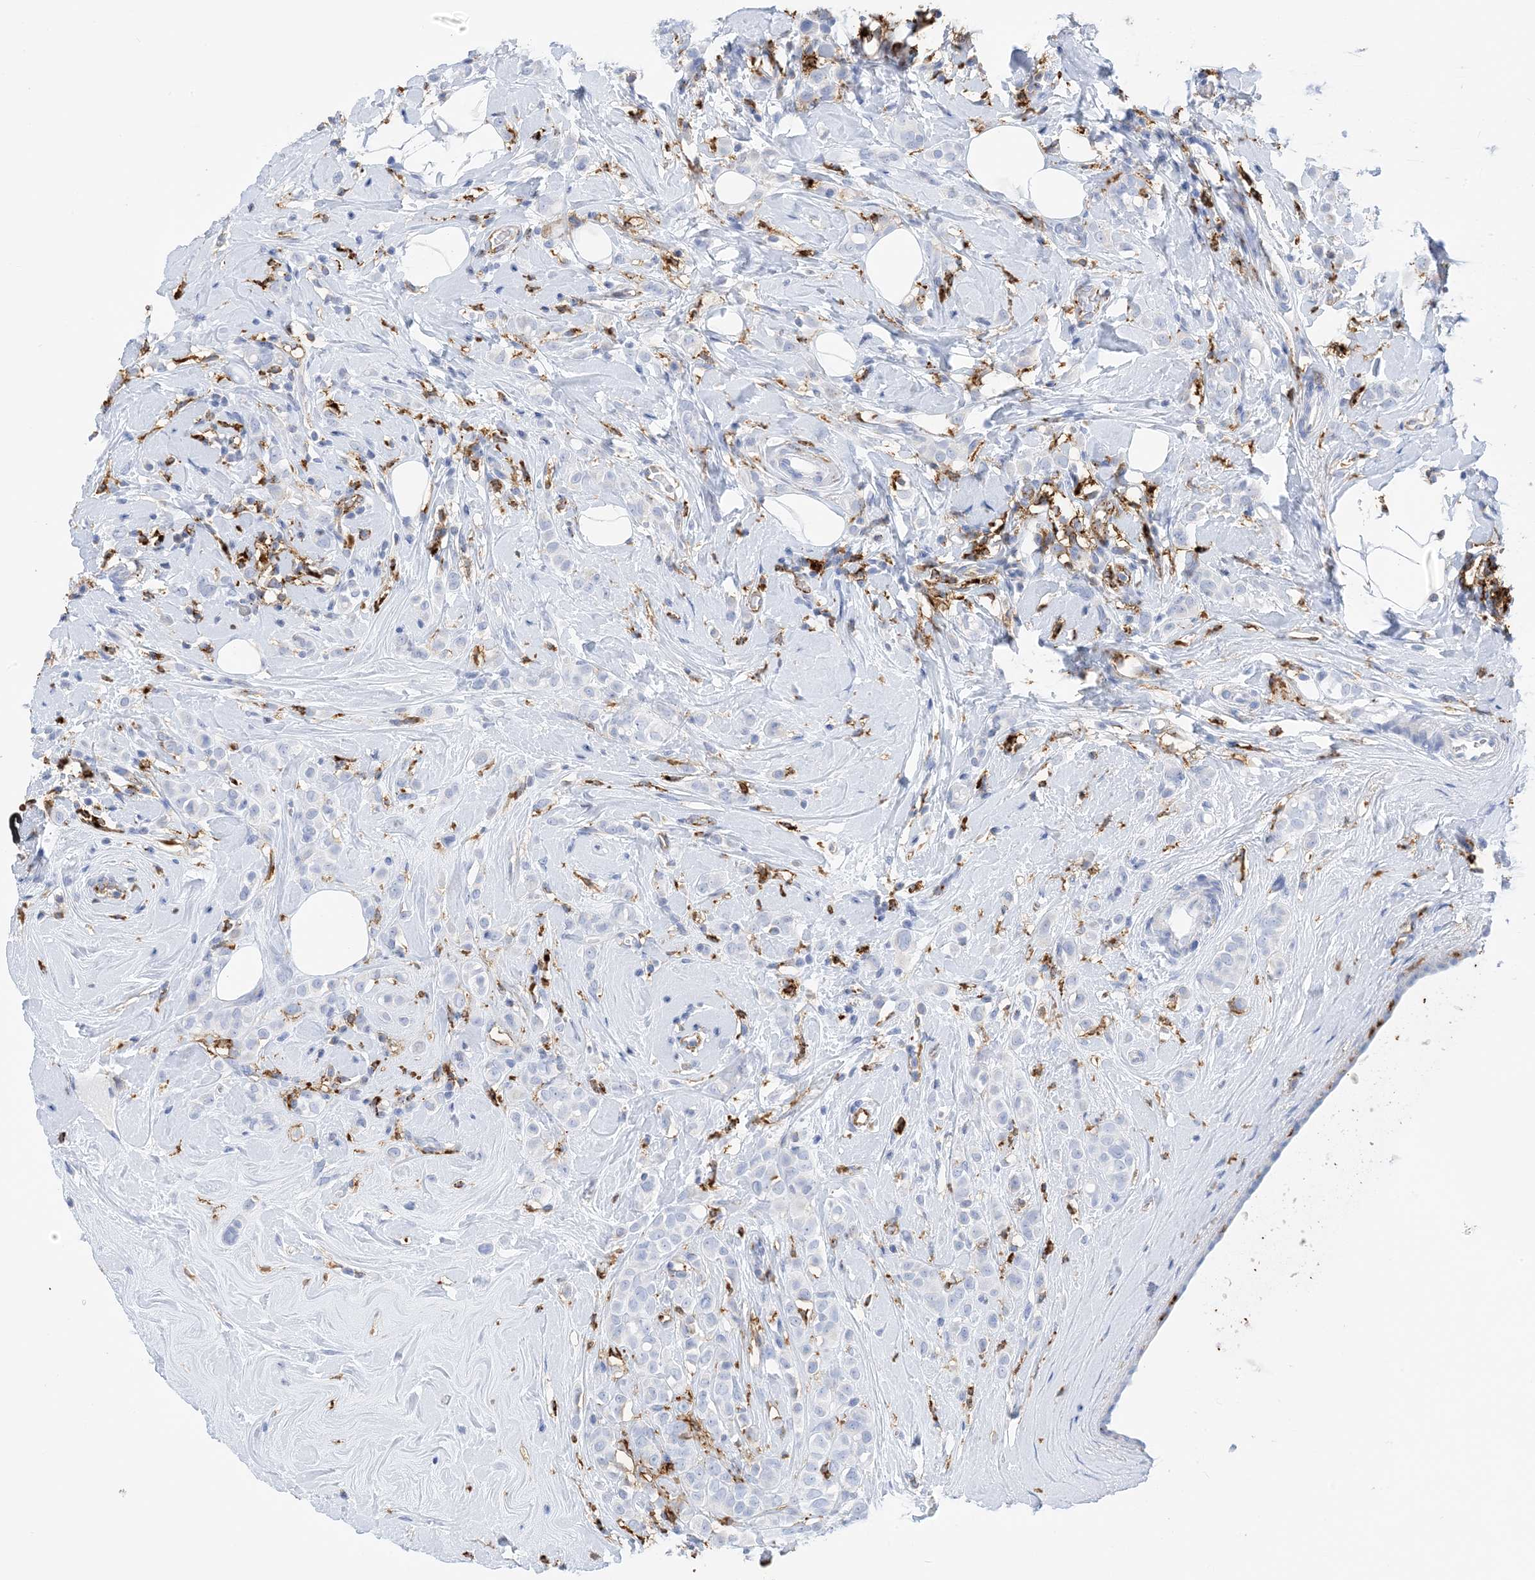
{"staining": {"intensity": "negative", "quantity": "none", "location": "none"}, "tissue": "breast cancer", "cell_type": "Tumor cells", "image_type": "cancer", "snomed": [{"axis": "morphology", "description": "Lobular carcinoma"}, {"axis": "topography", "description": "Breast"}], "caption": "A high-resolution histopathology image shows IHC staining of breast lobular carcinoma, which exhibits no significant positivity in tumor cells.", "gene": "DPH3", "patient": {"sex": "female", "age": 47}}